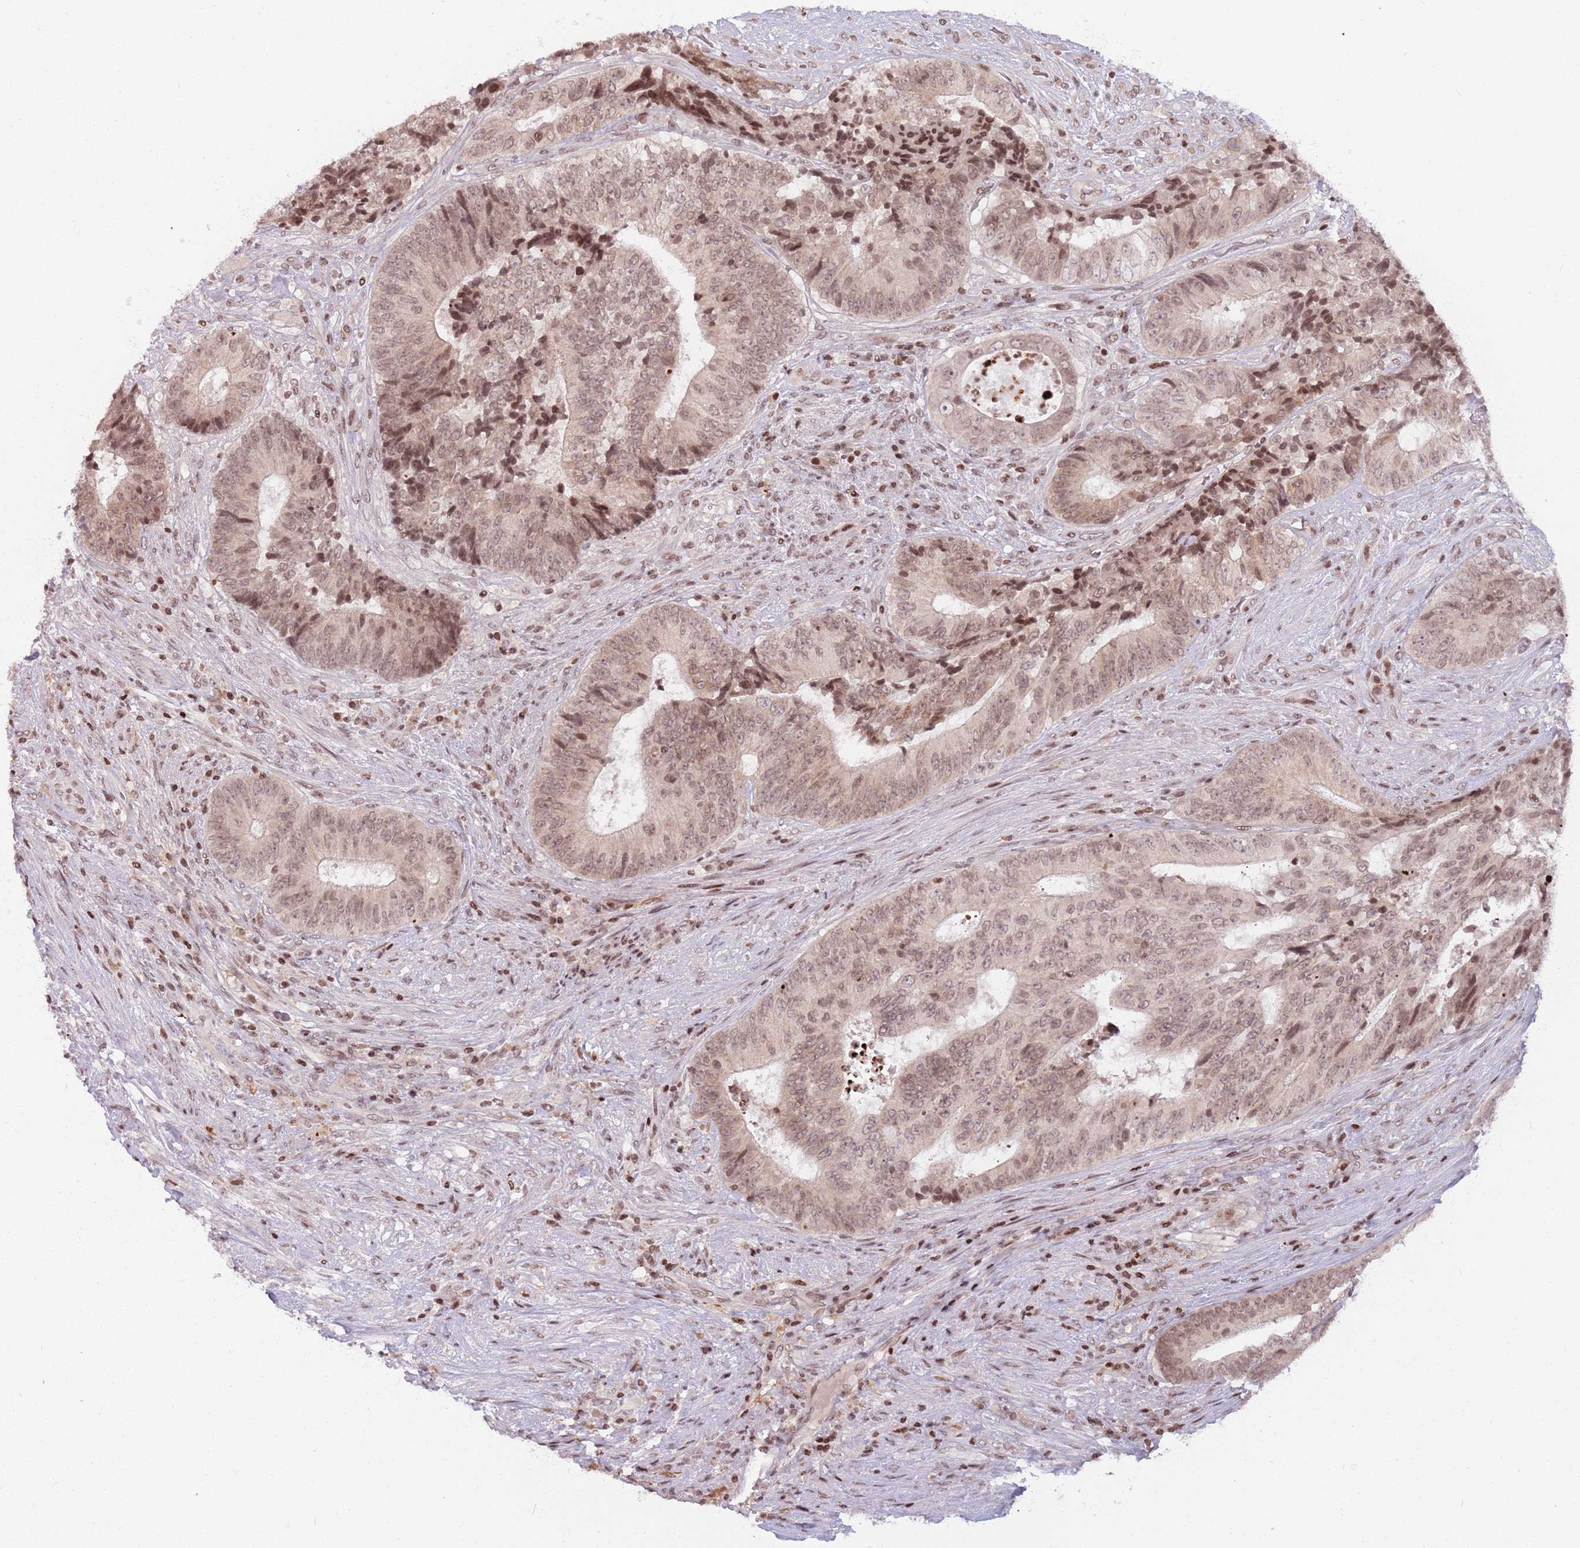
{"staining": {"intensity": "moderate", "quantity": ">75%", "location": "nuclear"}, "tissue": "colorectal cancer", "cell_type": "Tumor cells", "image_type": "cancer", "snomed": [{"axis": "morphology", "description": "Adenocarcinoma, NOS"}, {"axis": "topography", "description": "Rectum"}], "caption": "Immunohistochemical staining of human colorectal cancer shows medium levels of moderate nuclear protein positivity in about >75% of tumor cells.", "gene": "SH3RF3", "patient": {"sex": "male", "age": 72}}